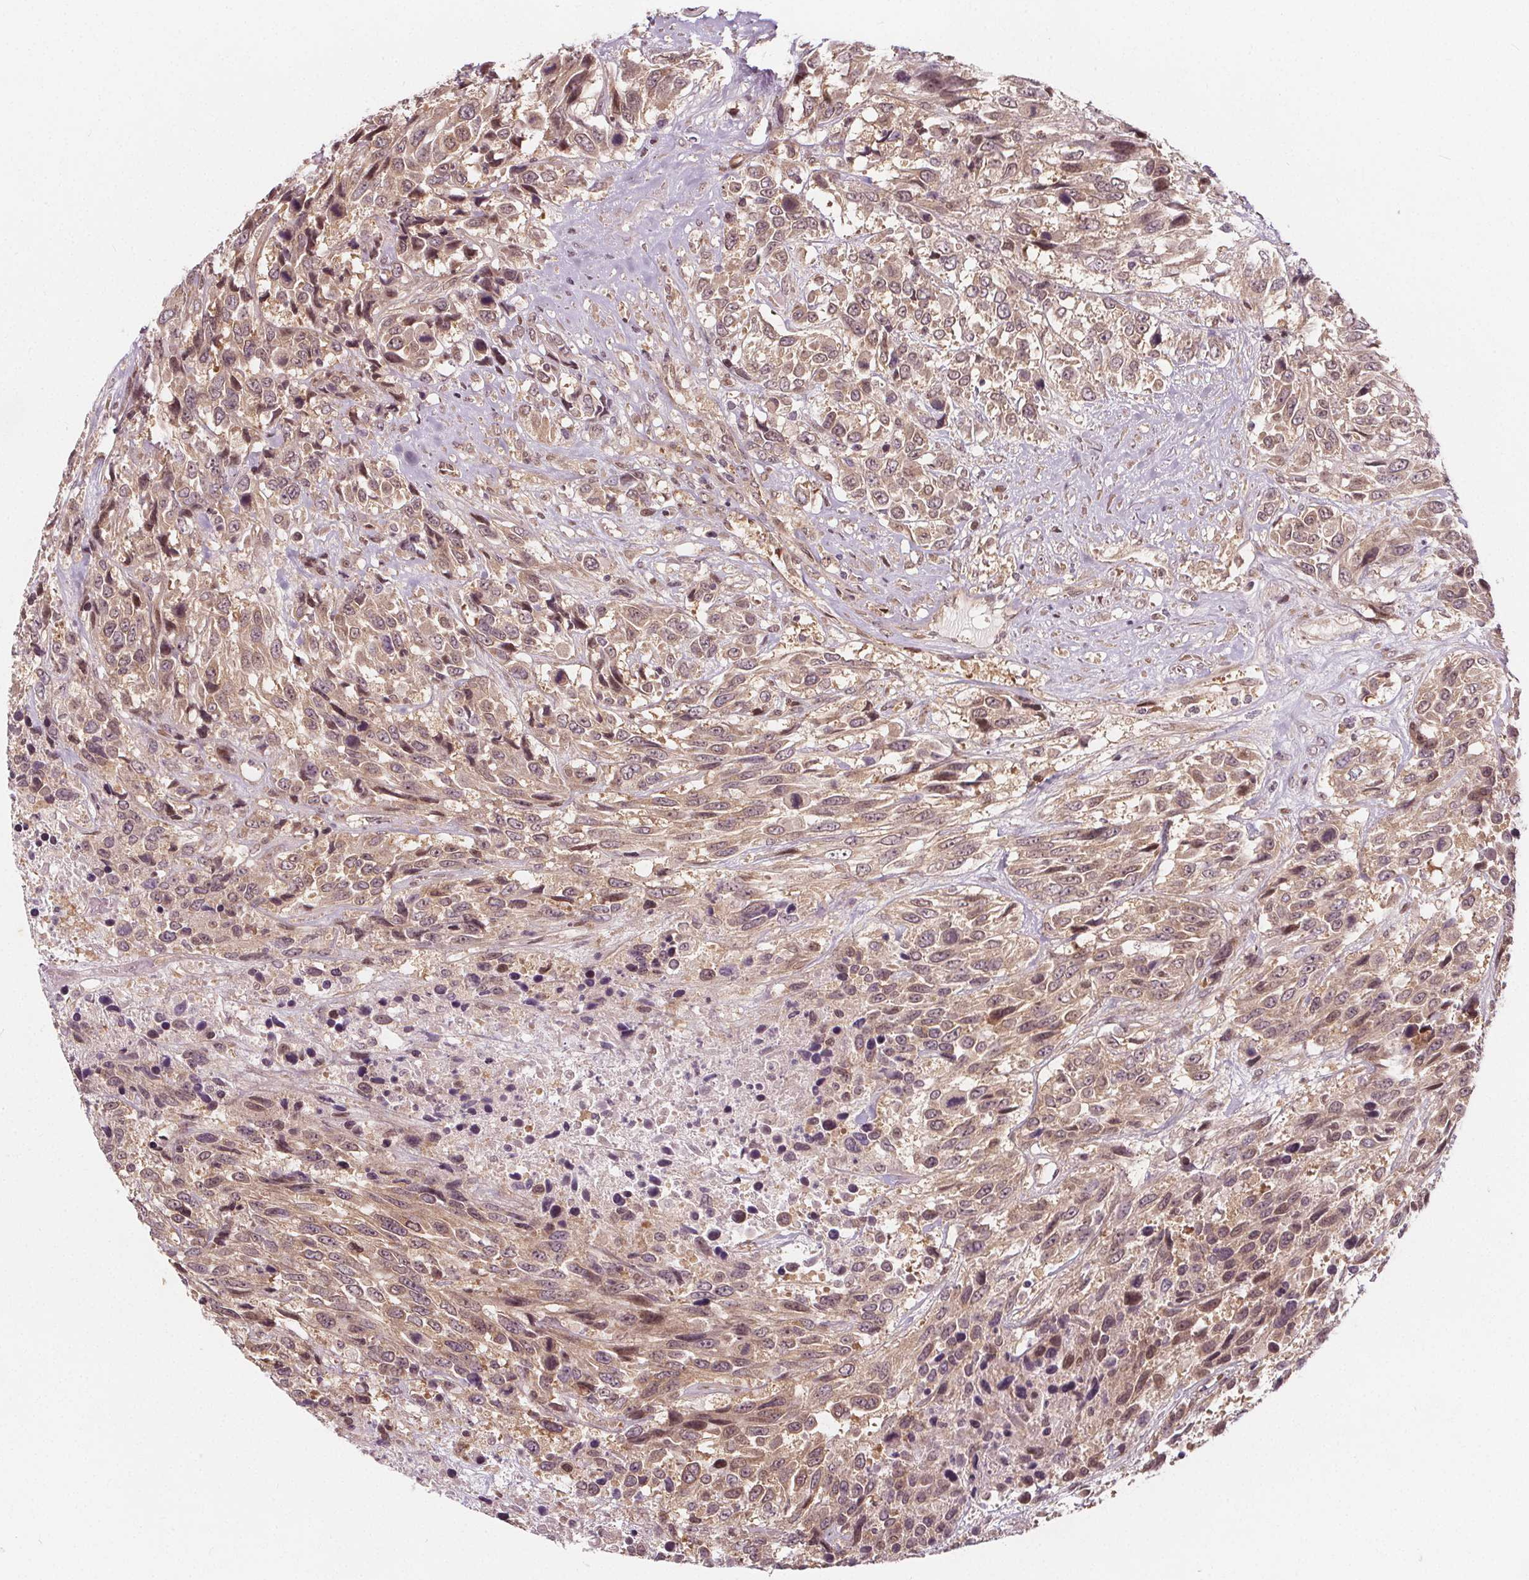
{"staining": {"intensity": "weak", "quantity": ">75%", "location": "cytoplasmic/membranous,nuclear"}, "tissue": "urothelial cancer", "cell_type": "Tumor cells", "image_type": "cancer", "snomed": [{"axis": "morphology", "description": "Urothelial carcinoma, High grade"}, {"axis": "topography", "description": "Urinary bladder"}], "caption": "Urothelial cancer stained with a brown dye demonstrates weak cytoplasmic/membranous and nuclear positive positivity in approximately >75% of tumor cells.", "gene": "AKT1S1", "patient": {"sex": "female", "age": 70}}